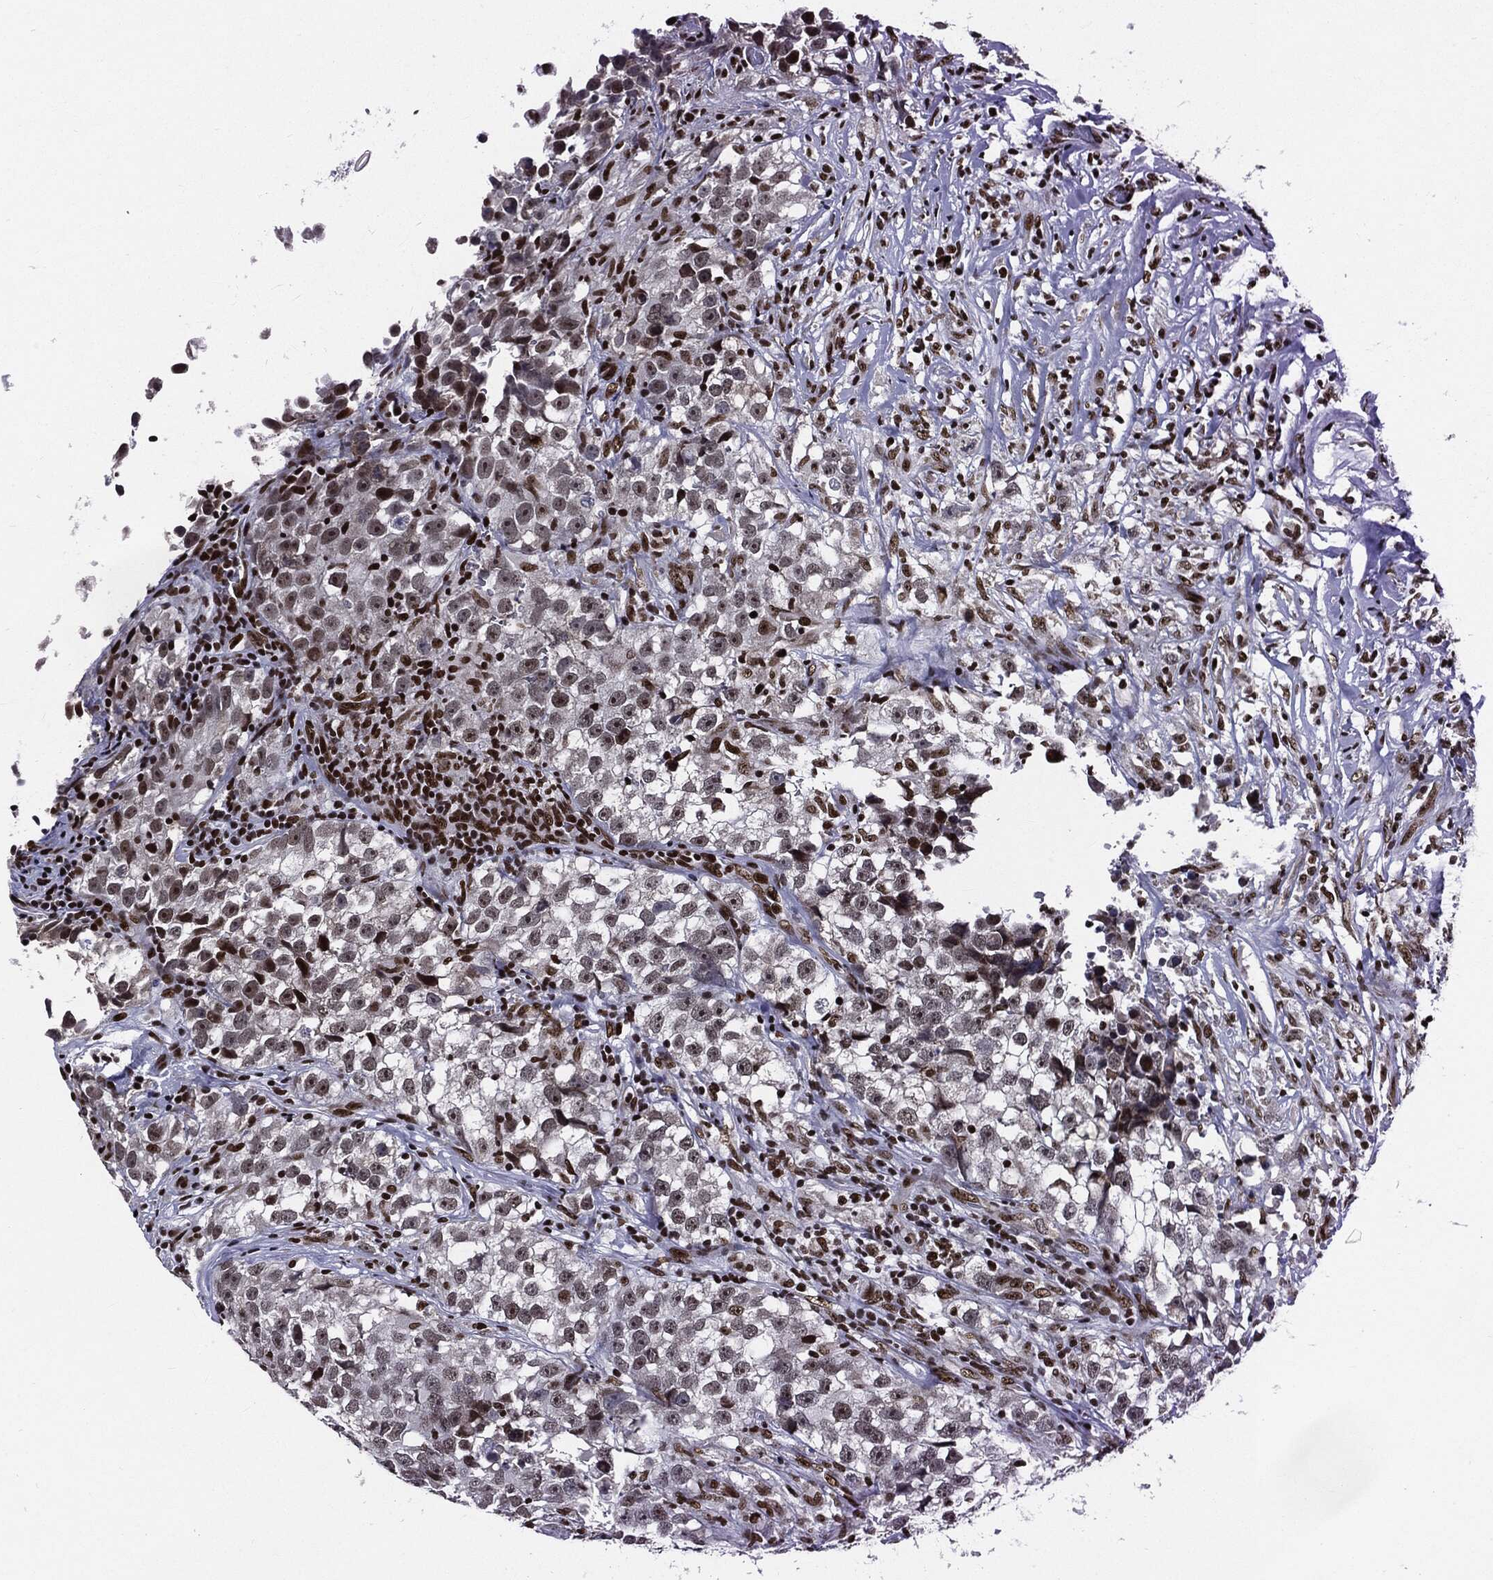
{"staining": {"intensity": "moderate", "quantity": "<25%", "location": "nuclear"}, "tissue": "testis cancer", "cell_type": "Tumor cells", "image_type": "cancer", "snomed": [{"axis": "morphology", "description": "Seminoma, NOS"}, {"axis": "topography", "description": "Testis"}], "caption": "Testis seminoma was stained to show a protein in brown. There is low levels of moderate nuclear expression in approximately <25% of tumor cells.", "gene": "ZFP91", "patient": {"sex": "male", "age": 46}}